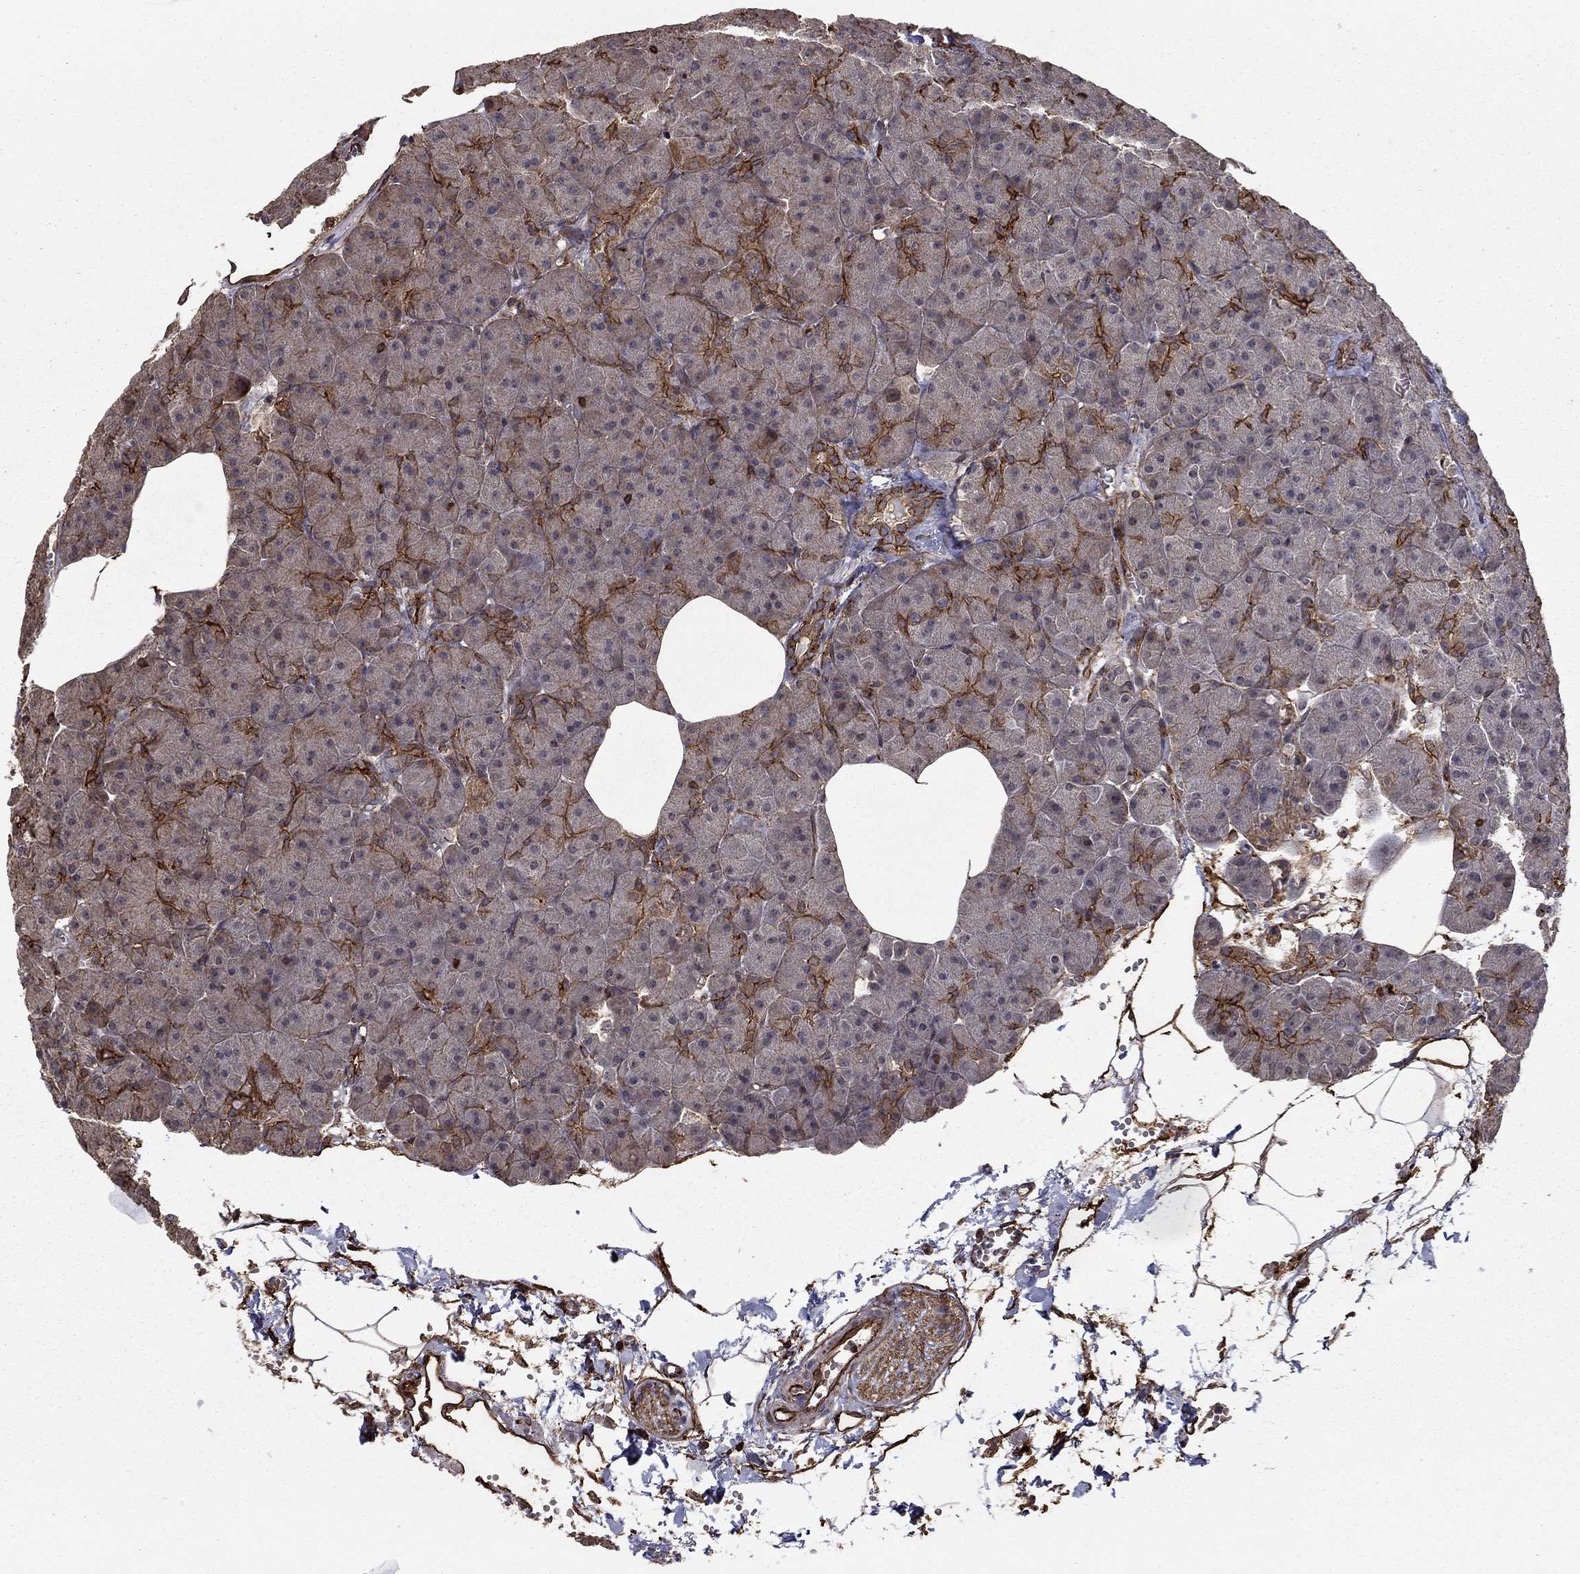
{"staining": {"intensity": "strong", "quantity": "25%-75%", "location": "cytoplasmic/membranous"}, "tissue": "pancreas", "cell_type": "Exocrine glandular cells", "image_type": "normal", "snomed": [{"axis": "morphology", "description": "Normal tissue, NOS"}, {"axis": "topography", "description": "Pancreas"}], "caption": "Immunohistochemical staining of benign pancreas demonstrates strong cytoplasmic/membranous protein staining in approximately 25%-75% of exocrine glandular cells.", "gene": "ADM", "patient": {"sex": "male", "age": 61}}